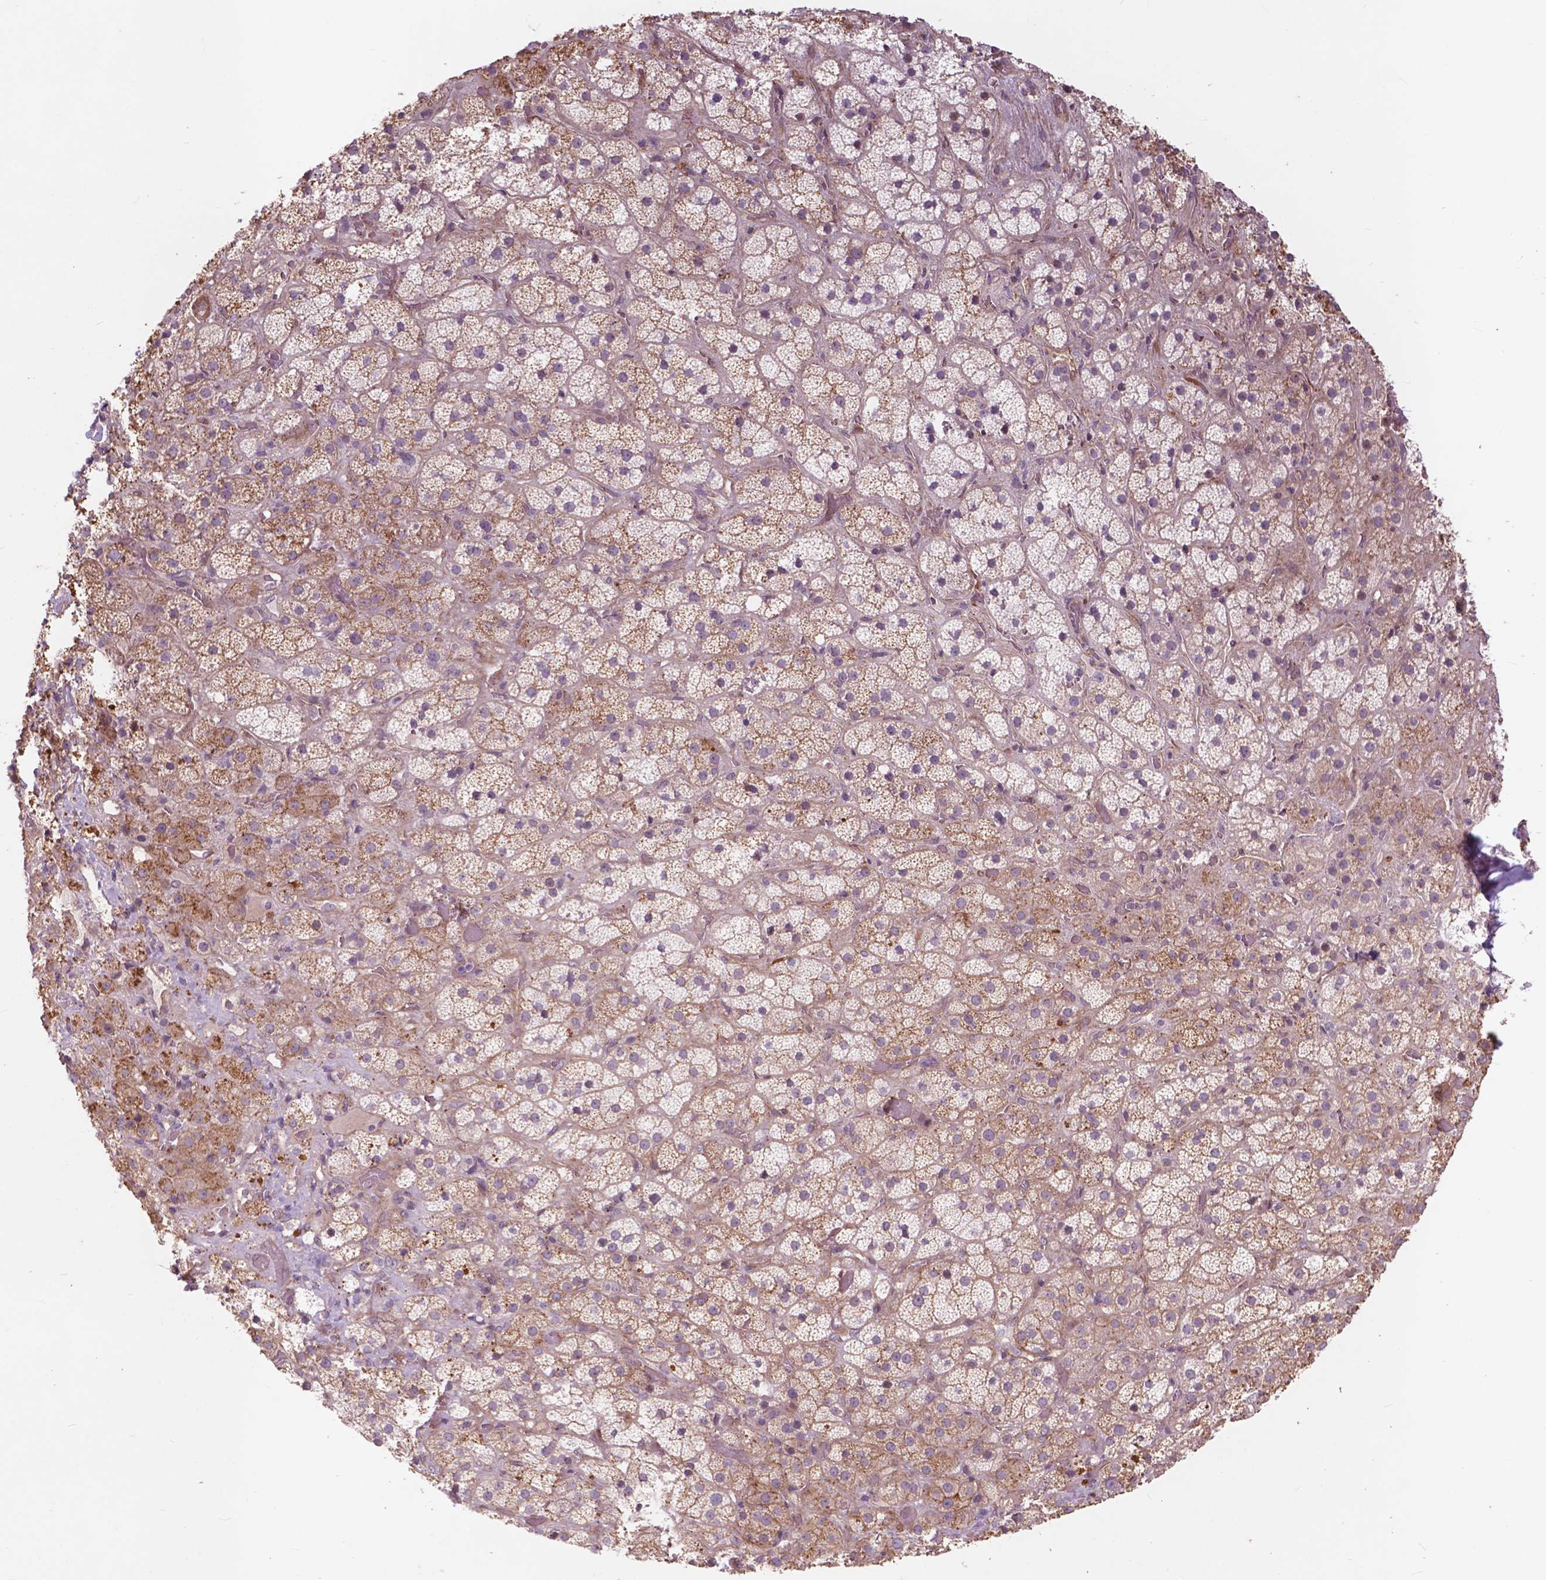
{"staining": {"intensity": "moderate", "quantity": "25%-75%", "location": "cytoplasmic/membranous"}, "tissue": "adrenal gland", "cell_type": "Glandular cells", "image_type": "normal", "snomed": [{"axis": "morphology", "description": "Normal tissue, NOS"}, {"axis": "topography", "description": "Adrenal gland"}], "caption": "A histopathology image of adrenal gland stained for a protein demonstrates moderate cytoplasmic/membranous brown staining in glandular cells. (IHC, brightfield microscopy, high magnification).", "gene": "RFPL4B", "patient": {"sex": "male", "age": 57}}